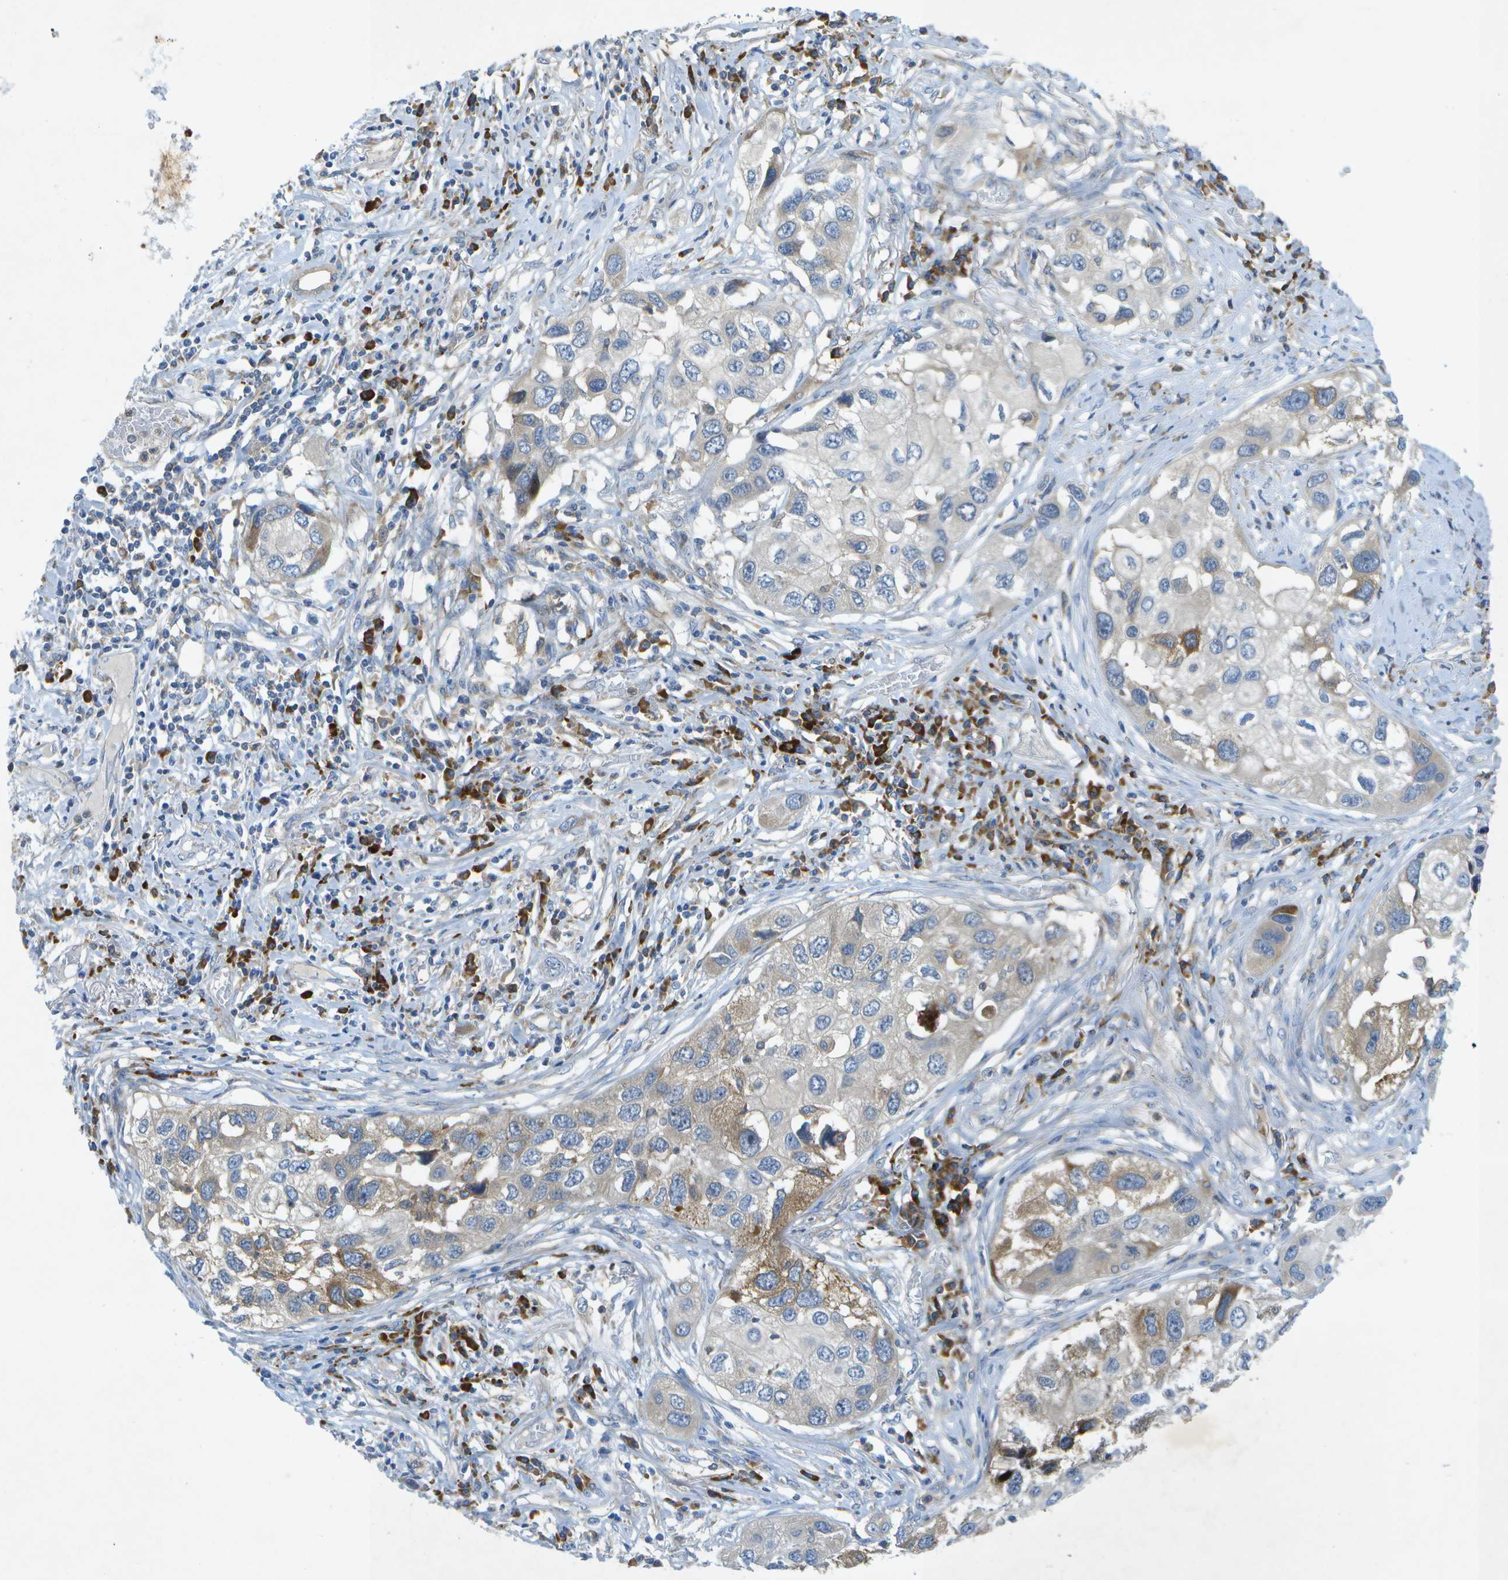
{"staining": {"intensity": "weak", "quantity": "<25%", "location": "cytoplasmic/membranous"}, "tissue": "lung cancer", "cell_type": "Tumor cells", "image_type": "cancer", "snomed": [{"axis": "morphology", "description": "Squamous cell carcinoma, NOS"}, {"axis": "topography", "description": "Lung"}], "caption": "Human lung squamous cell carcinoma stained for a protein using immunohistochemistry (IHC) shows no expression in tumor cells.", "gene": "WNK2", "patient": {"sex": "male", "age": 71}}